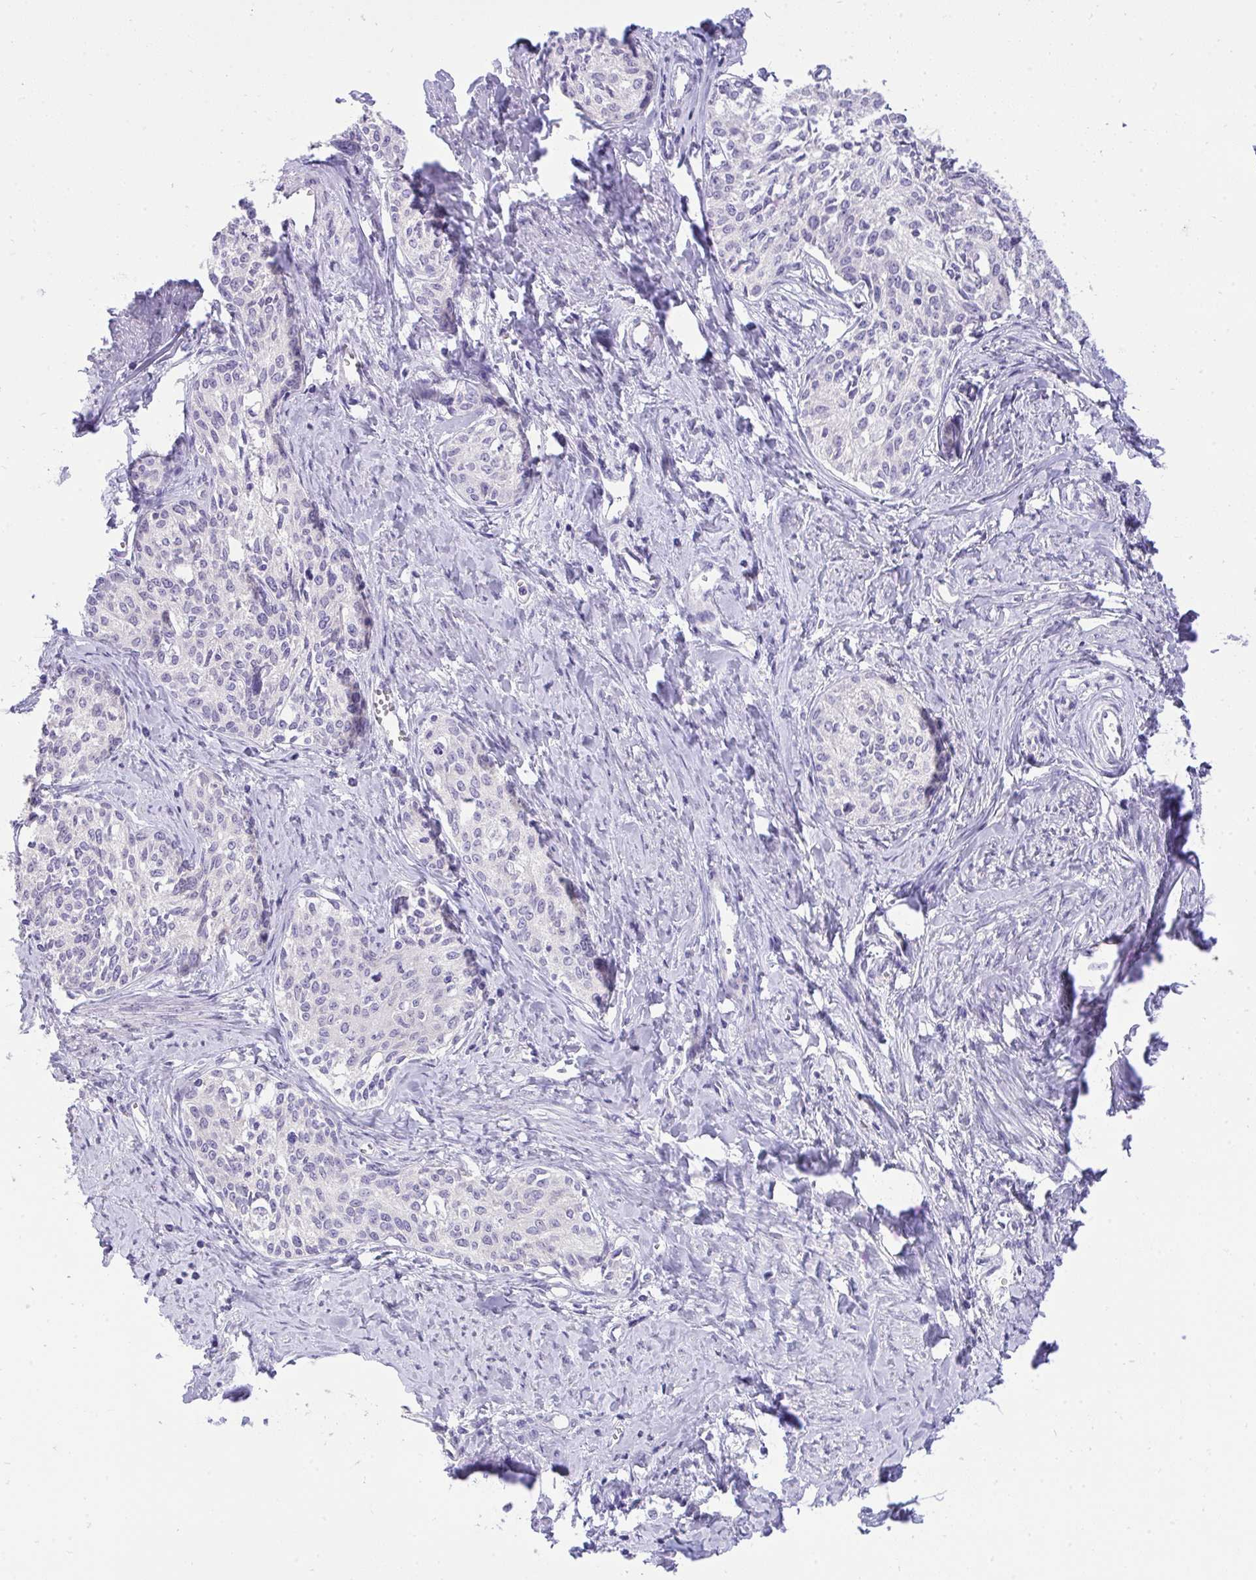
{"staining": {"intensity": "negative", "quantity": "none", "location": "none"}, "tissue": "cervical cancer", "cell_type": "Tumor cells", "image_type": "cancer", "snomed": [{"axis": "morphology", "description": "Squamous cell carcinoma, NOS"}, {"axis": "morphology", "description": "Adenocarcinoma, NOS"}, {"axis": "topography", "description": "Cervix"}], "caption": "Immunohistochemical staining of cervical cancer shows no significant expression in tumor cells.", "gene": "VGLL3", "patient": {"sex": "female", "age": 52}}